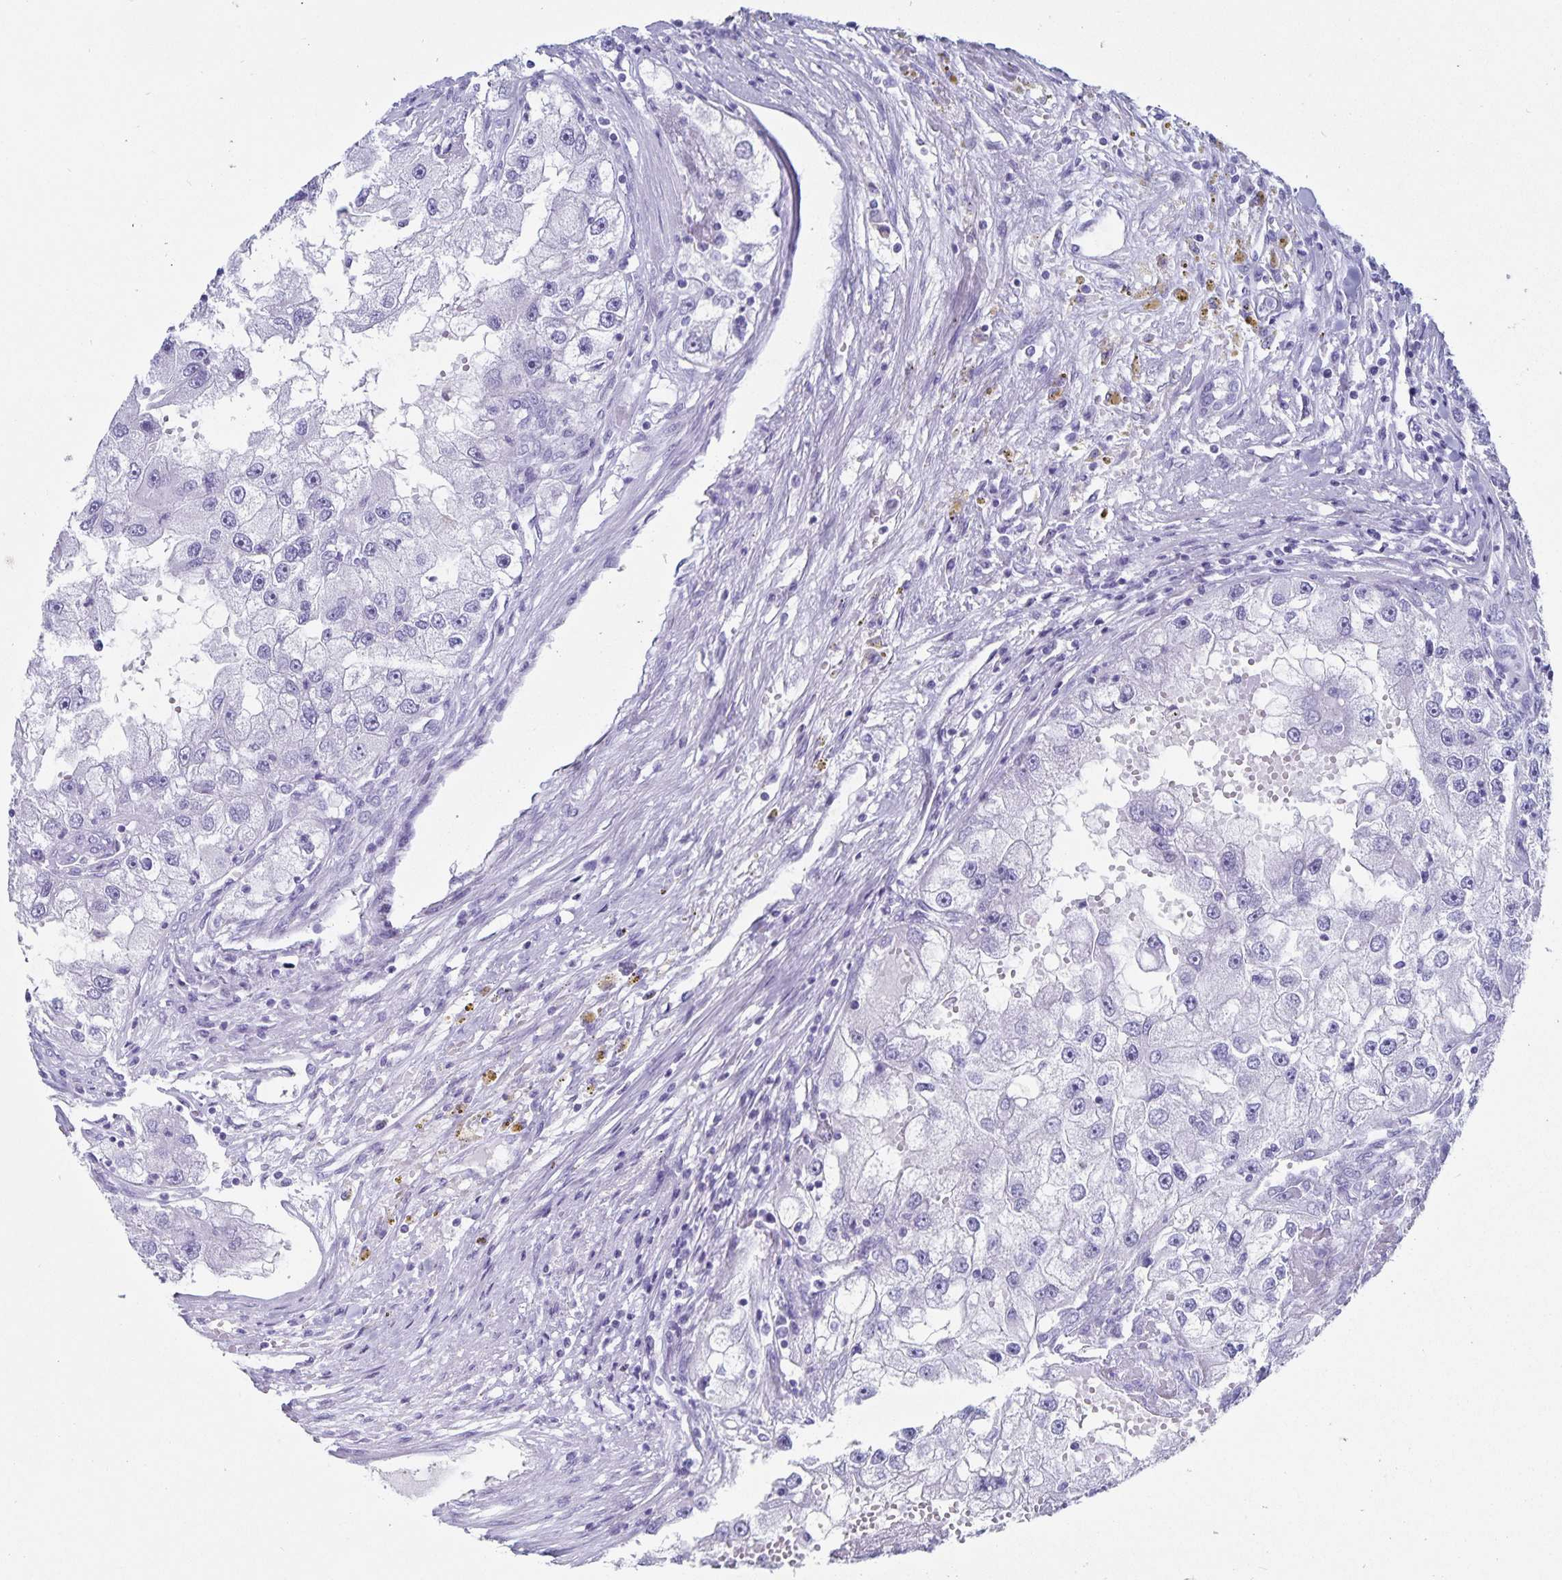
{"staining": {"intensity": "negative", "quantity": "none", "location": "none"}, "tissue": "renal cancer", "cell_type": "Tumor cells", "image_type": "cancer", "snomed": [{"axis": "morphology", "description": "Adenocarcinoma, NOS"}, {"axis": "topography", "description": "Kidney"}], "caption": "A high-resolution histopathology image shows IHC staining of renal cancer (adenocarcinoma), which displays no significant expression in tumor cells. (Immunohistochemistry, brightfield microscopy, high magnification).", "gene": "C19orf73", "patient": {"sex": "male", "age": 63}}